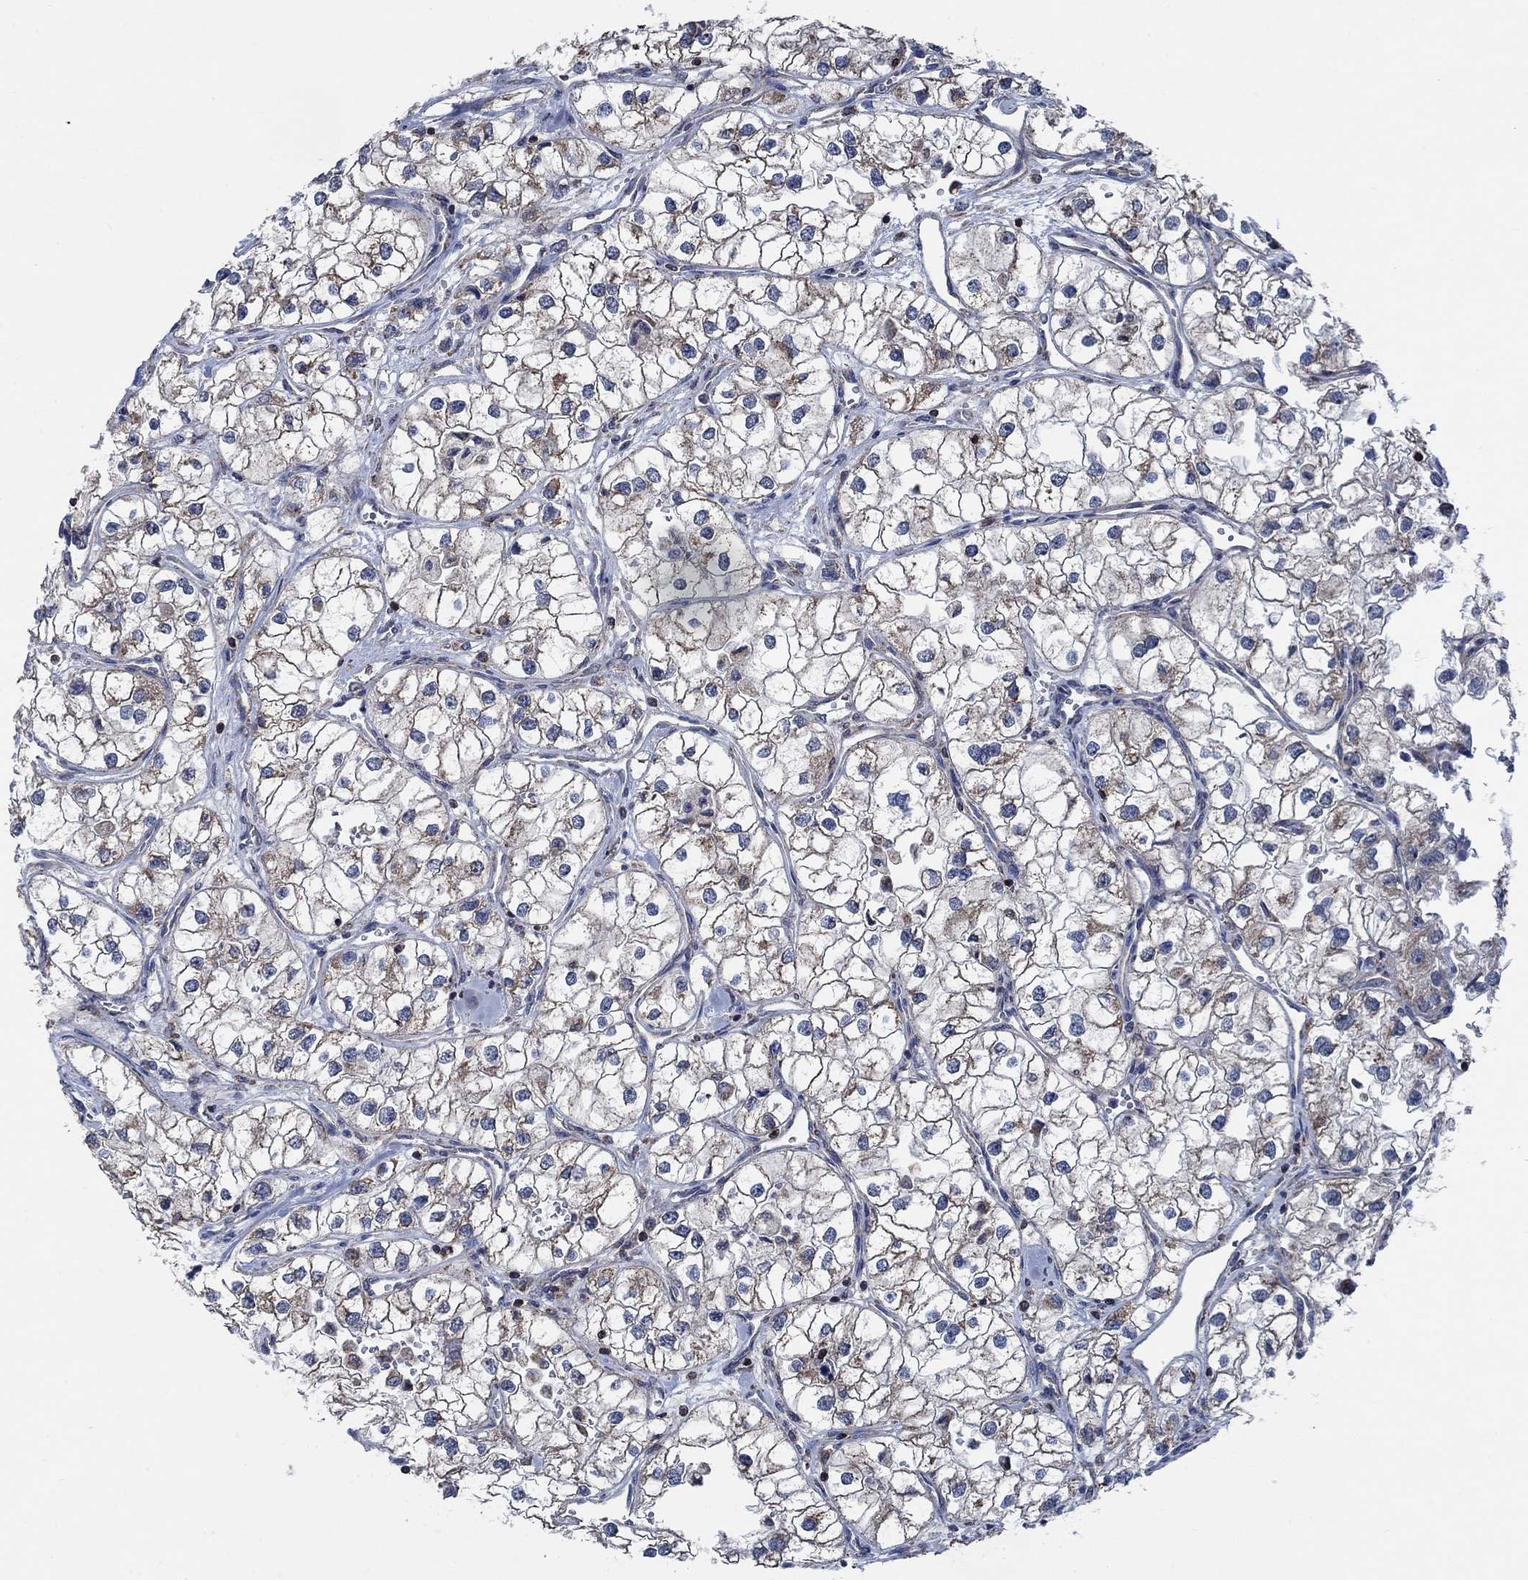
{"staining": {"intensity": "weak", "quantity": "25%-75%", "location": "cytoplasmic/membranous"}, "tissue": "renal cancer", "cell_type": "Tumor cells", "image_type": "cancer", "snomed": [{"axis": "morphology", "description": "Adenocarcinoma, NOS"}, {"axis": "topography", "description": "Kidney"}], "caption": "Immunohistochemistry (IHC) of renal adenocarcinoma exhibits low levels of weak cytoplasmic/membranous positivity in approximately 25%-75% of tumor cells. The staining is performed using DAB (3,3'-diaminobenzidine) brown chromogen to label protein expression. The nuclei are counter-stained blue using hematoxylin.", "gene": "STXBP6", "patient": {"sex": "male", "age": 59}}